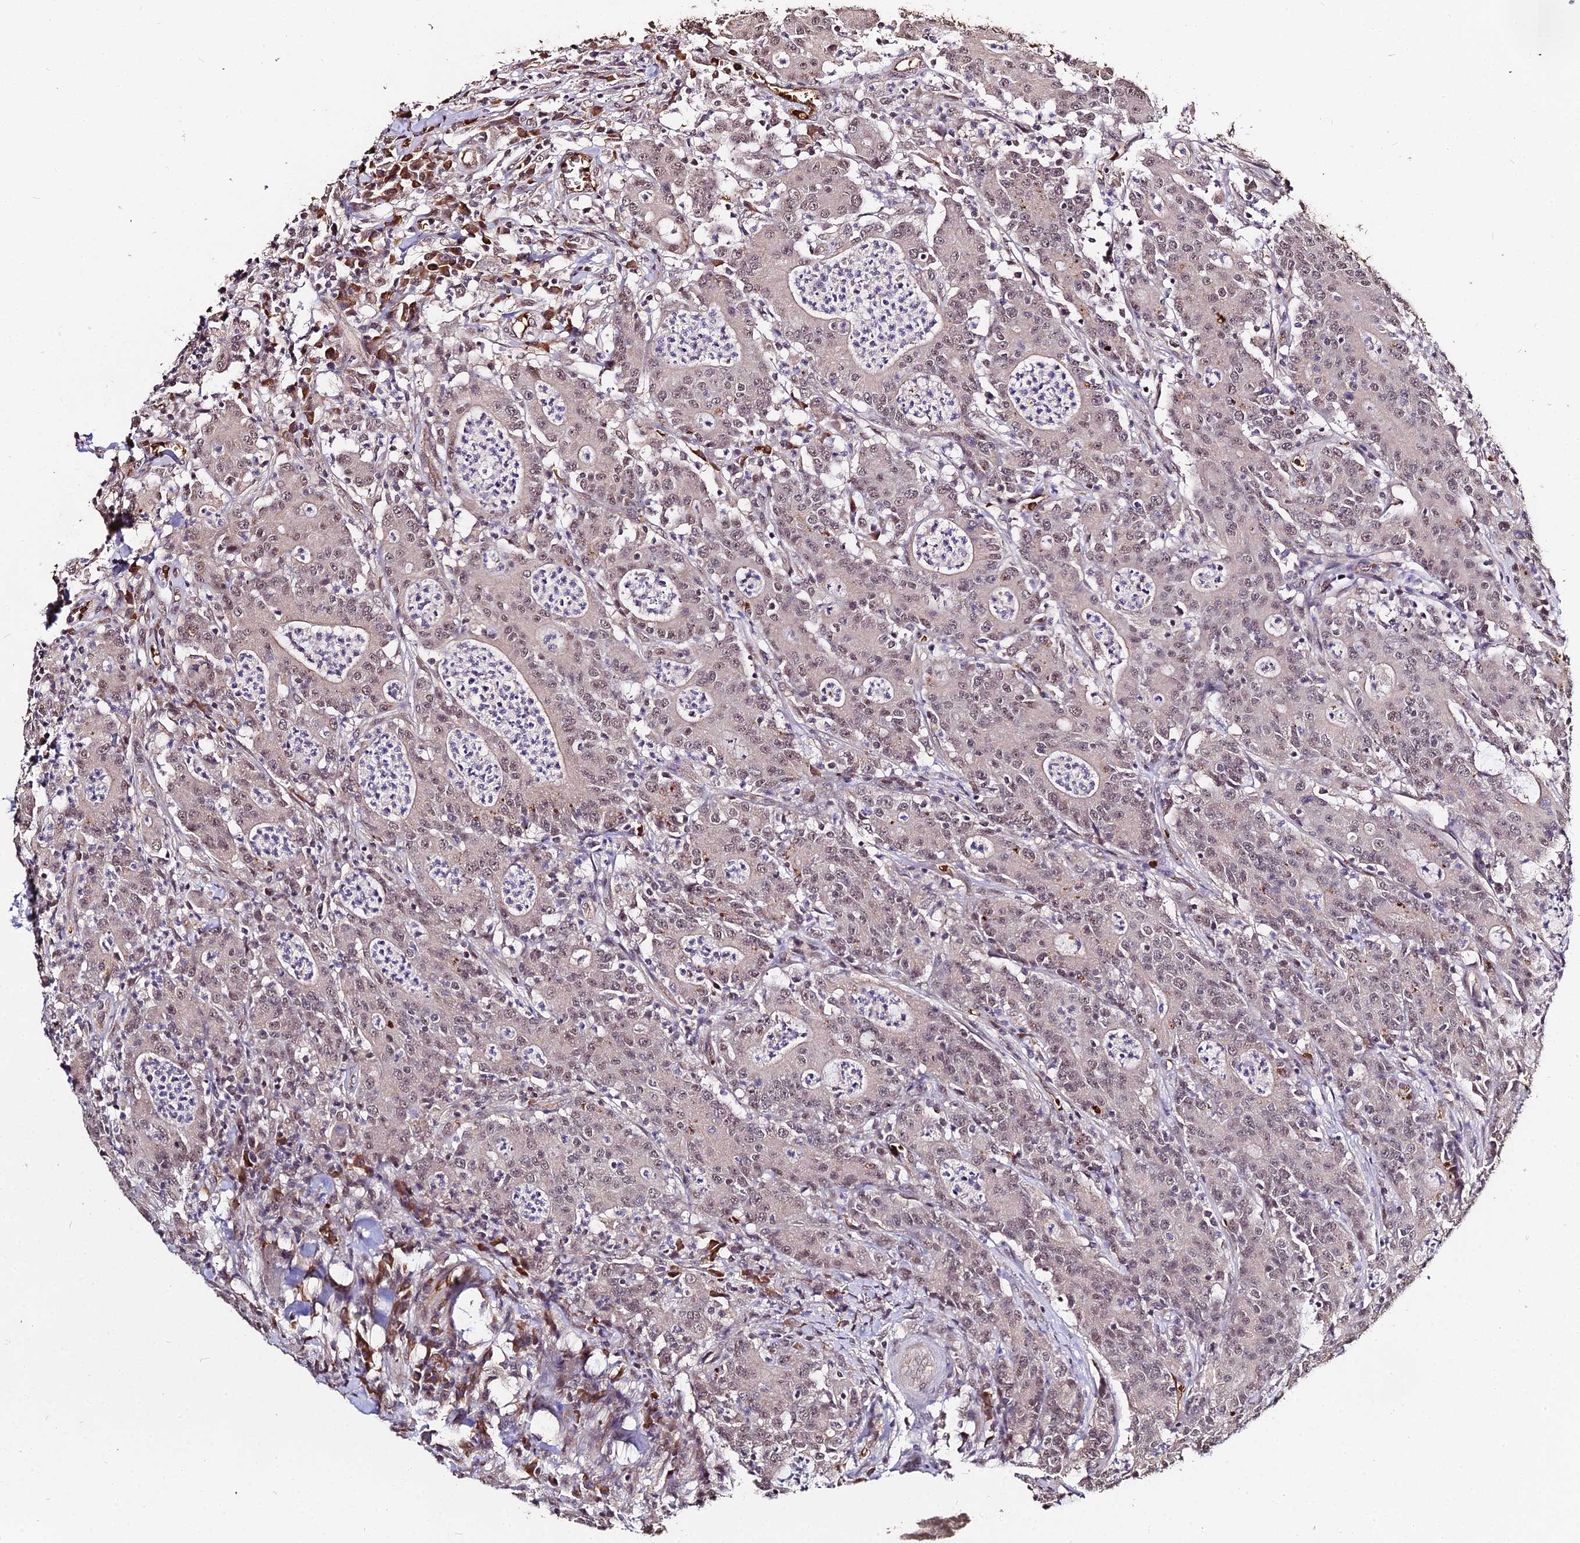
{"staining": {"intensity": "weak", "quantity": "25%-75%", "location": "cytoplasmic/membranous,nuclear"}, "tissue": "colorectal cancer", "cell_type": "Tumor cells", "image_type": "cancer", "snomed": [{"axis": "morphology", "description": "Adenocarcinoma, NOS"}, {"axis": "topography", "description": "Colon"}], "caption": "Colorectal adenocarcinoma stained with a brown dye reveals weak cytoplasmic/membranous and nuclear positive expression in about 25%-75% of tumor cells.", "gene": "ZDBF2", "patient": {"sex": "male", "age": 83}}